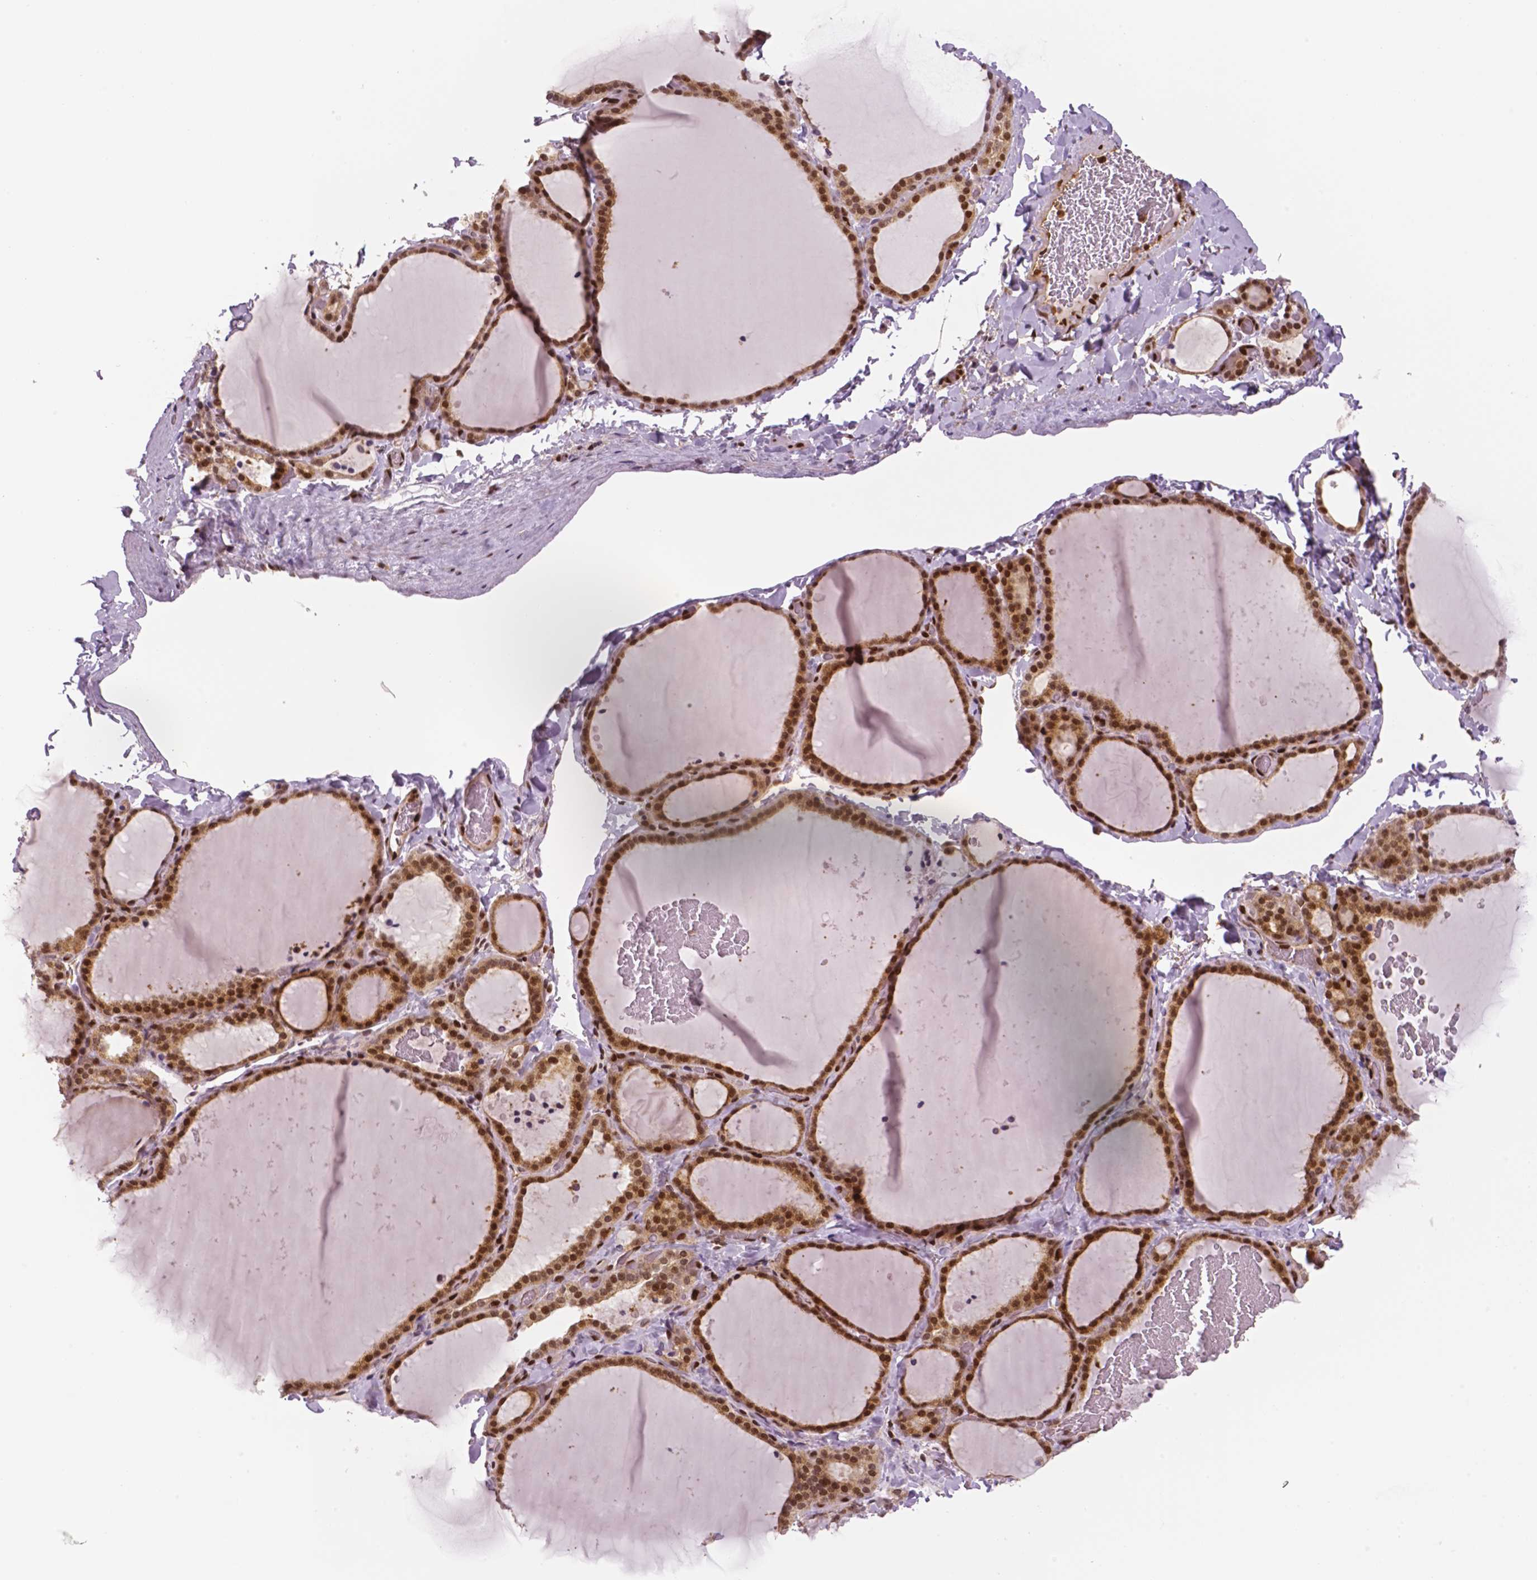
{"staining": {"intensity": "moderate", "quantity": ">75%", "location": "cytoplasmic/membranous,nuclear"}, "tissue": "thyroid gland", "cell_type": "Glandular cells", "image_type": "normal", "snomed": [{"axis": "morphology", "description": "Normal tissue, NOS"}, {"axis": "topography", "description": "Thyroid gland"}], "caption": "Human thyroid gland stained for a protein (brown) exhibits moderate cytoplasmic/membranous,nuclear positive positivity in about >75% of glandular cells.", "gene": "STAT3", "patient": {"sex": "female", "age": 22}}